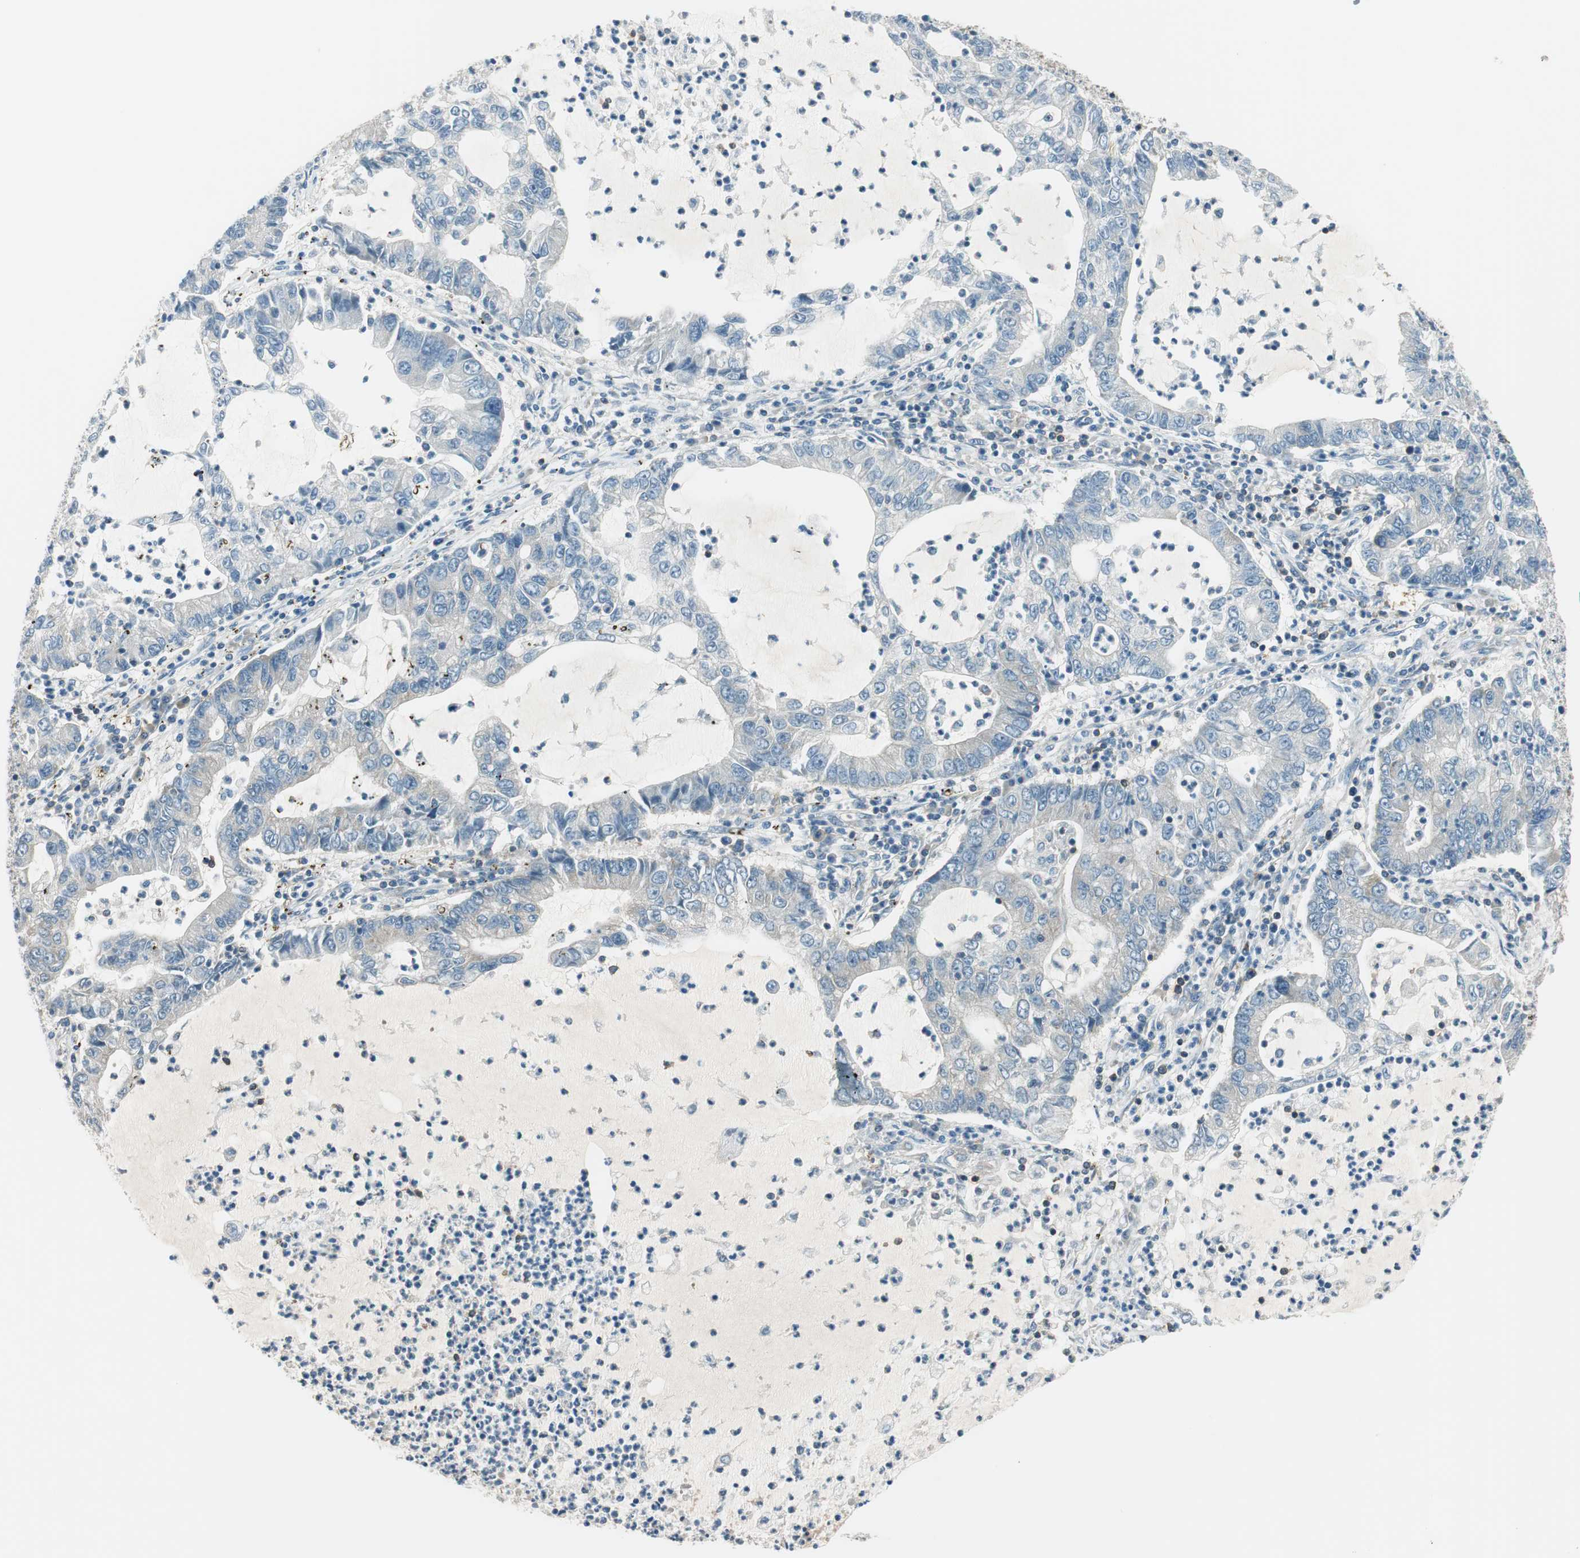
{"staining": {"intensity": "weak", "quantity": "25%-75%", "location": "cytoplasmic/membranous"}, "tissue": "lung cancer", "cell_type": "Tumor cells", "image_type": "cancer", "snomed": [{"axis": "morphology", "description": "Adenocarcinoma, NOS"}, {"axis": "topography", "description": "Lung"}], "caption": "An immunohistochemistry image of tumor tissue is shown. Protein staining in brown shows weak cytoplasmic/membranous positivity in lung adenocarcinoma within tumor cells. (DAB (3,3'-diaminobenzidine) IHC with brightfield microscopy, high magnification).", "gene": "PI4K2B", "patient": {"sex": "female", "age": 51}}